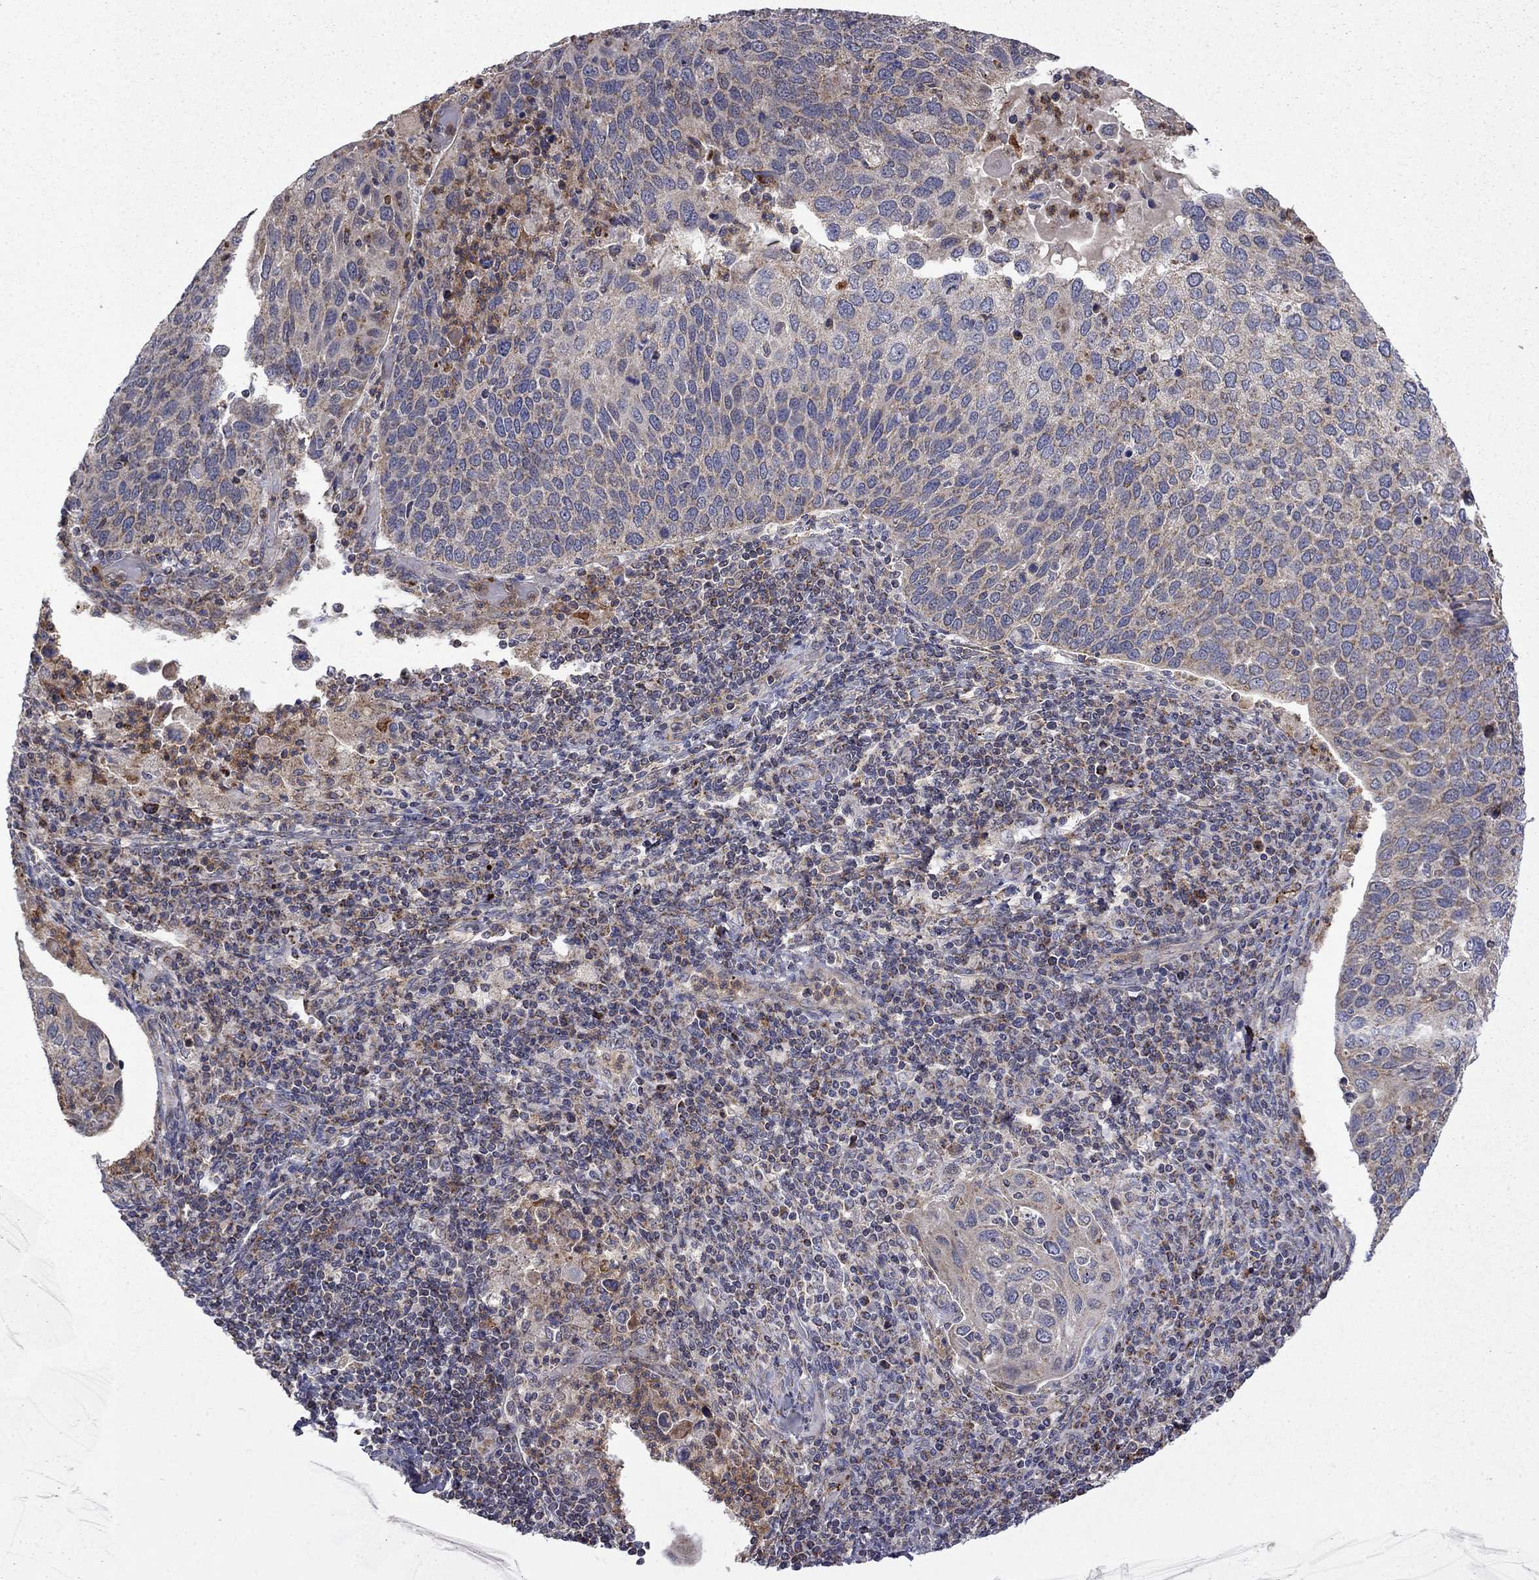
{"staining": {"intensity": "moderate", "quantity": "<25%", "location": "cytoplasmic/membranous"}, "tissue": "cervical cancer", "cell_type": "Tumor cells", "image_type": "cancer", "snomed": [{"axis": "morphology", "description": "Squamous cell carcinoma, NOS"}, {"axis": "topography", "description": "Cervix"}], "caption": "Protein expression analysis of human cervical squamous cell carcinoma reveals moderate cytoplasmic/membranous staining in about <25% of tumor cells.", "gene": "DOP1B", "patient": {"sex": "female", "age": 54}}